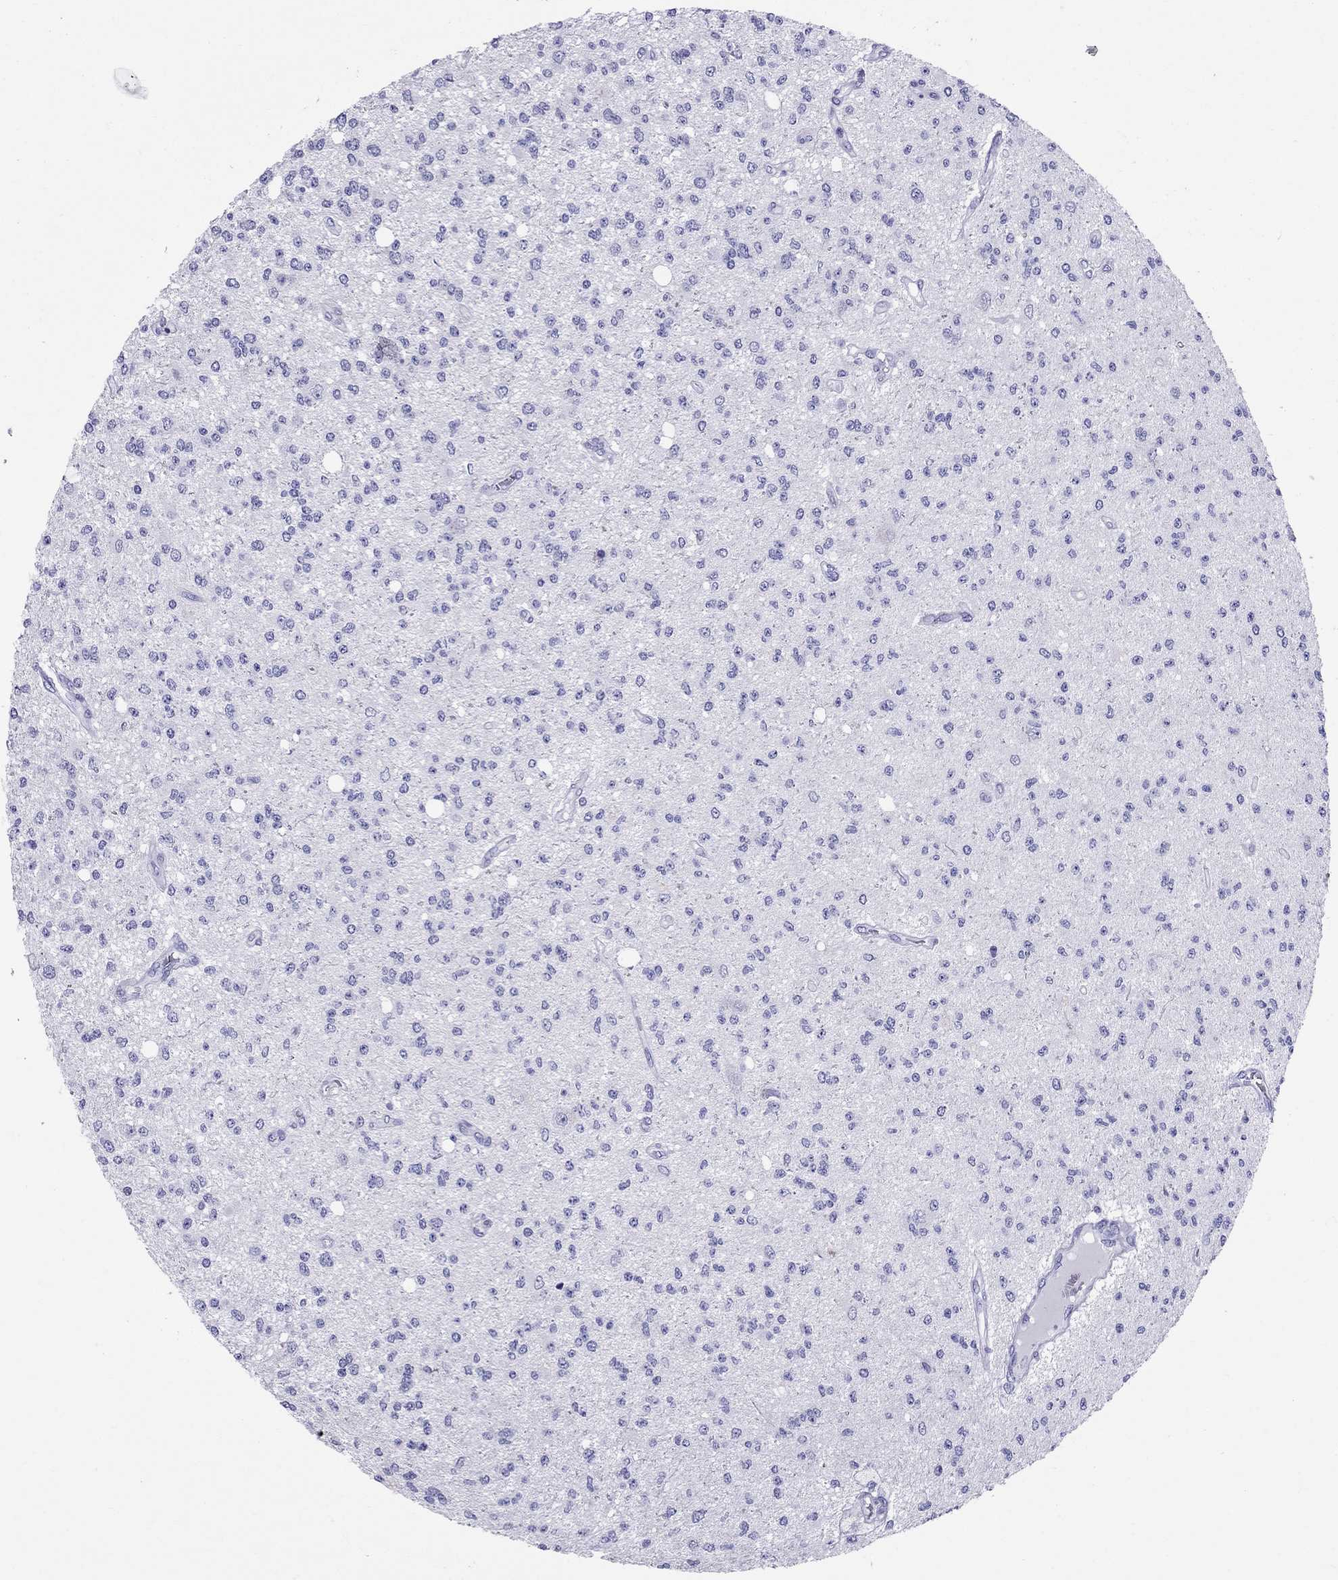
{"staining": {"intensity": "negative", "quantity": "none", "location": "none"}, "tissue": "glioma", "cell_type": "Tumor cells", "image_type": "cancer", "snomed": [{"axis": "morphology", "description": "Glioma, malignant, Low grade"}, {"axis": "topography", "description": "Brain"}], "caption": "Histopathology image shows no significant protein expression in tumor cells of malignant low-grade glioma.", "gene": "AVPR1B", "patient": {"sex": "male", "age": 67}}